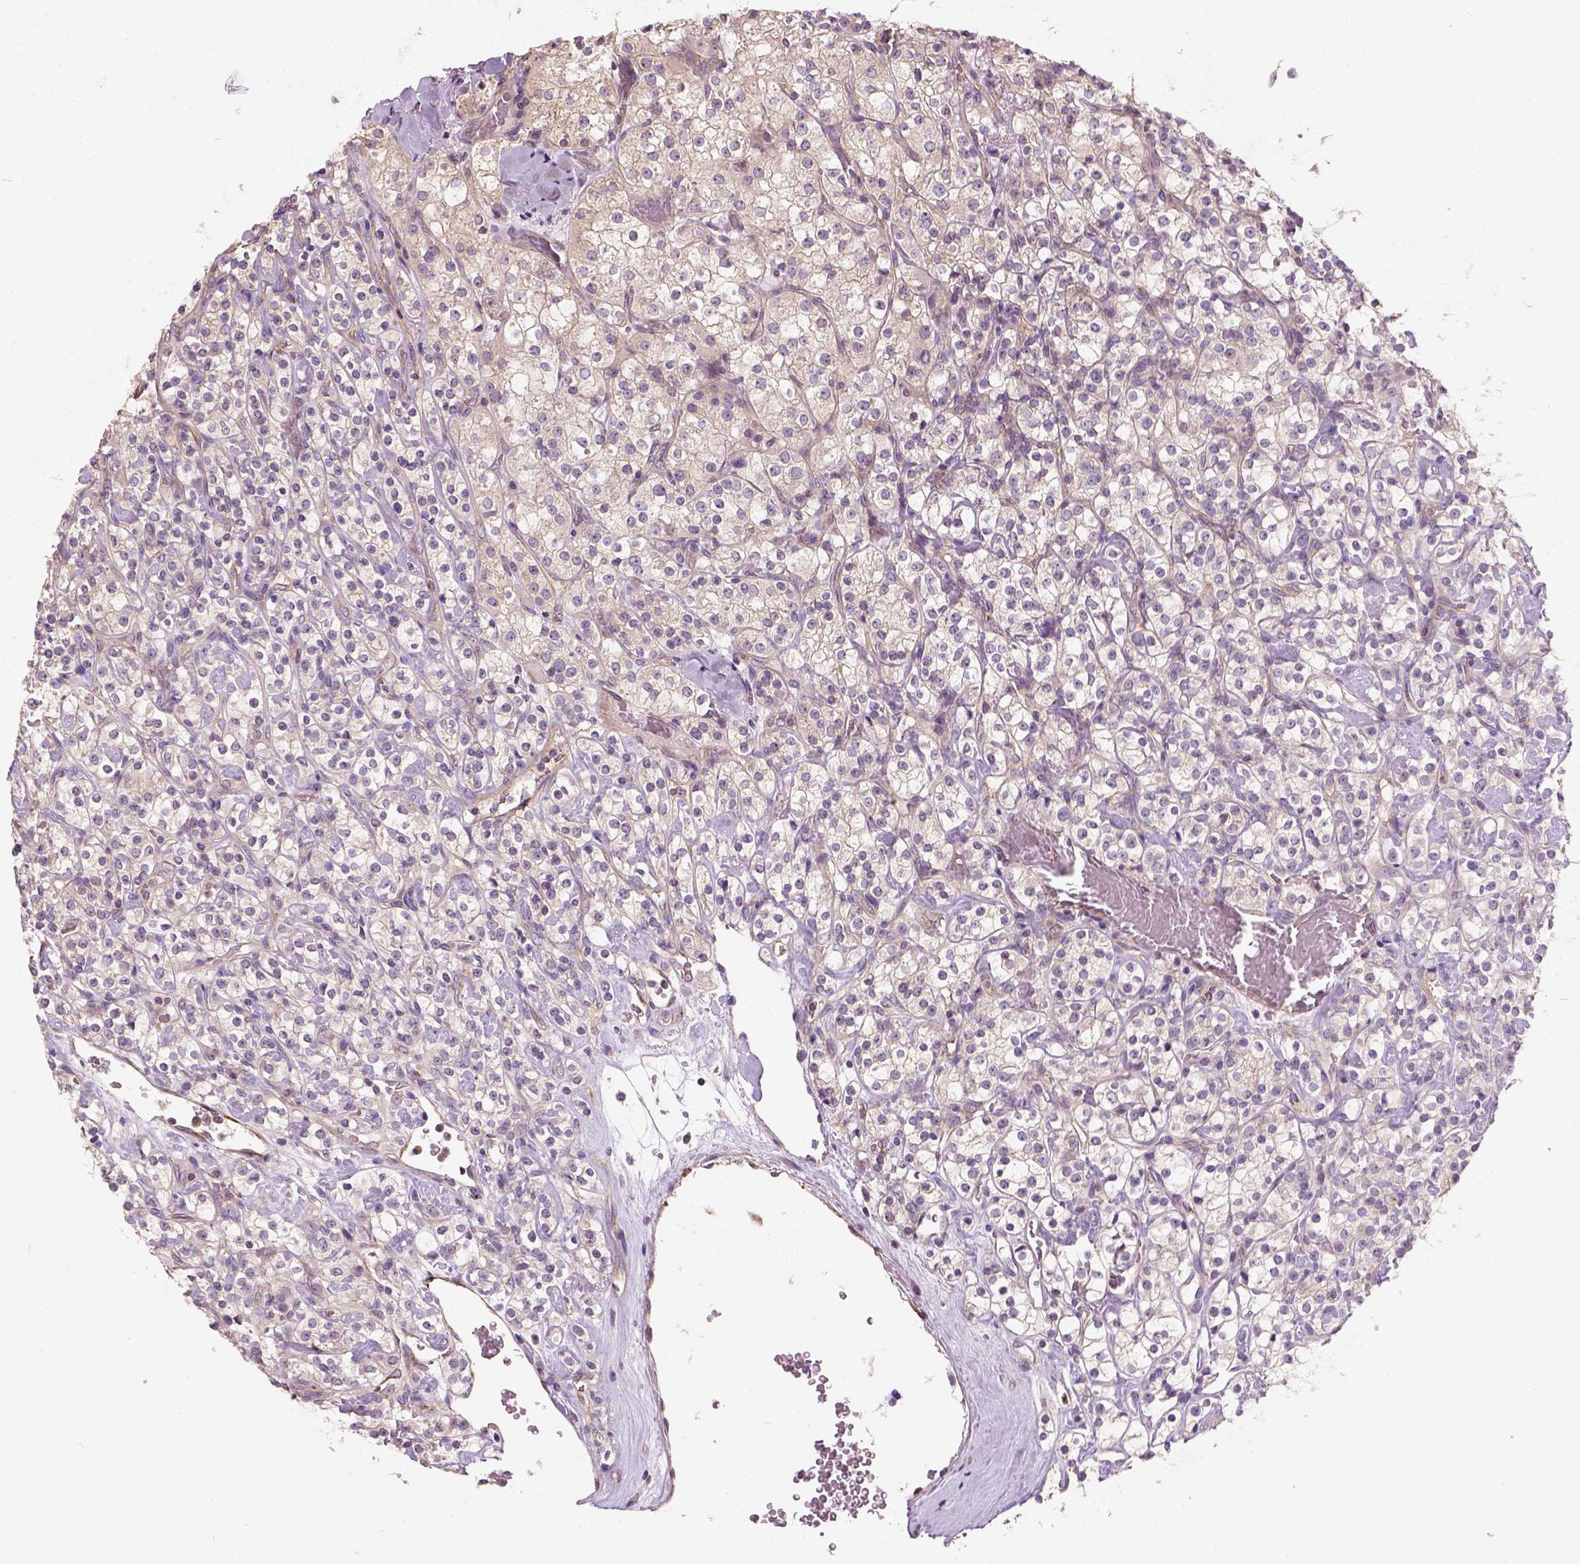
{"staining": {"intensity": "weak", "quantity": "25%-75%", "location": "cytoplasmic/membranous"}, "tissue": "renal cancer", "cell_type": "Tumor cells", "image_type": "cancer", "snomed": [{"axis": "morphology", "description": "Adenocarcinoma, NOS"}, {"axis": "topography", "description": "Kidney"}], "caption": "The image reveals staining of adenocarcinoma (renal), revealing weak cytoplasmic/membranous protein staining (brown color) within tumor cells. Using DAB (brown) and hematoxylin (blue) stains, captured at high magnification using brightfield microscopy.", "gene": "CRACR2A", "patient": {"sex": "male", "age": 77}}